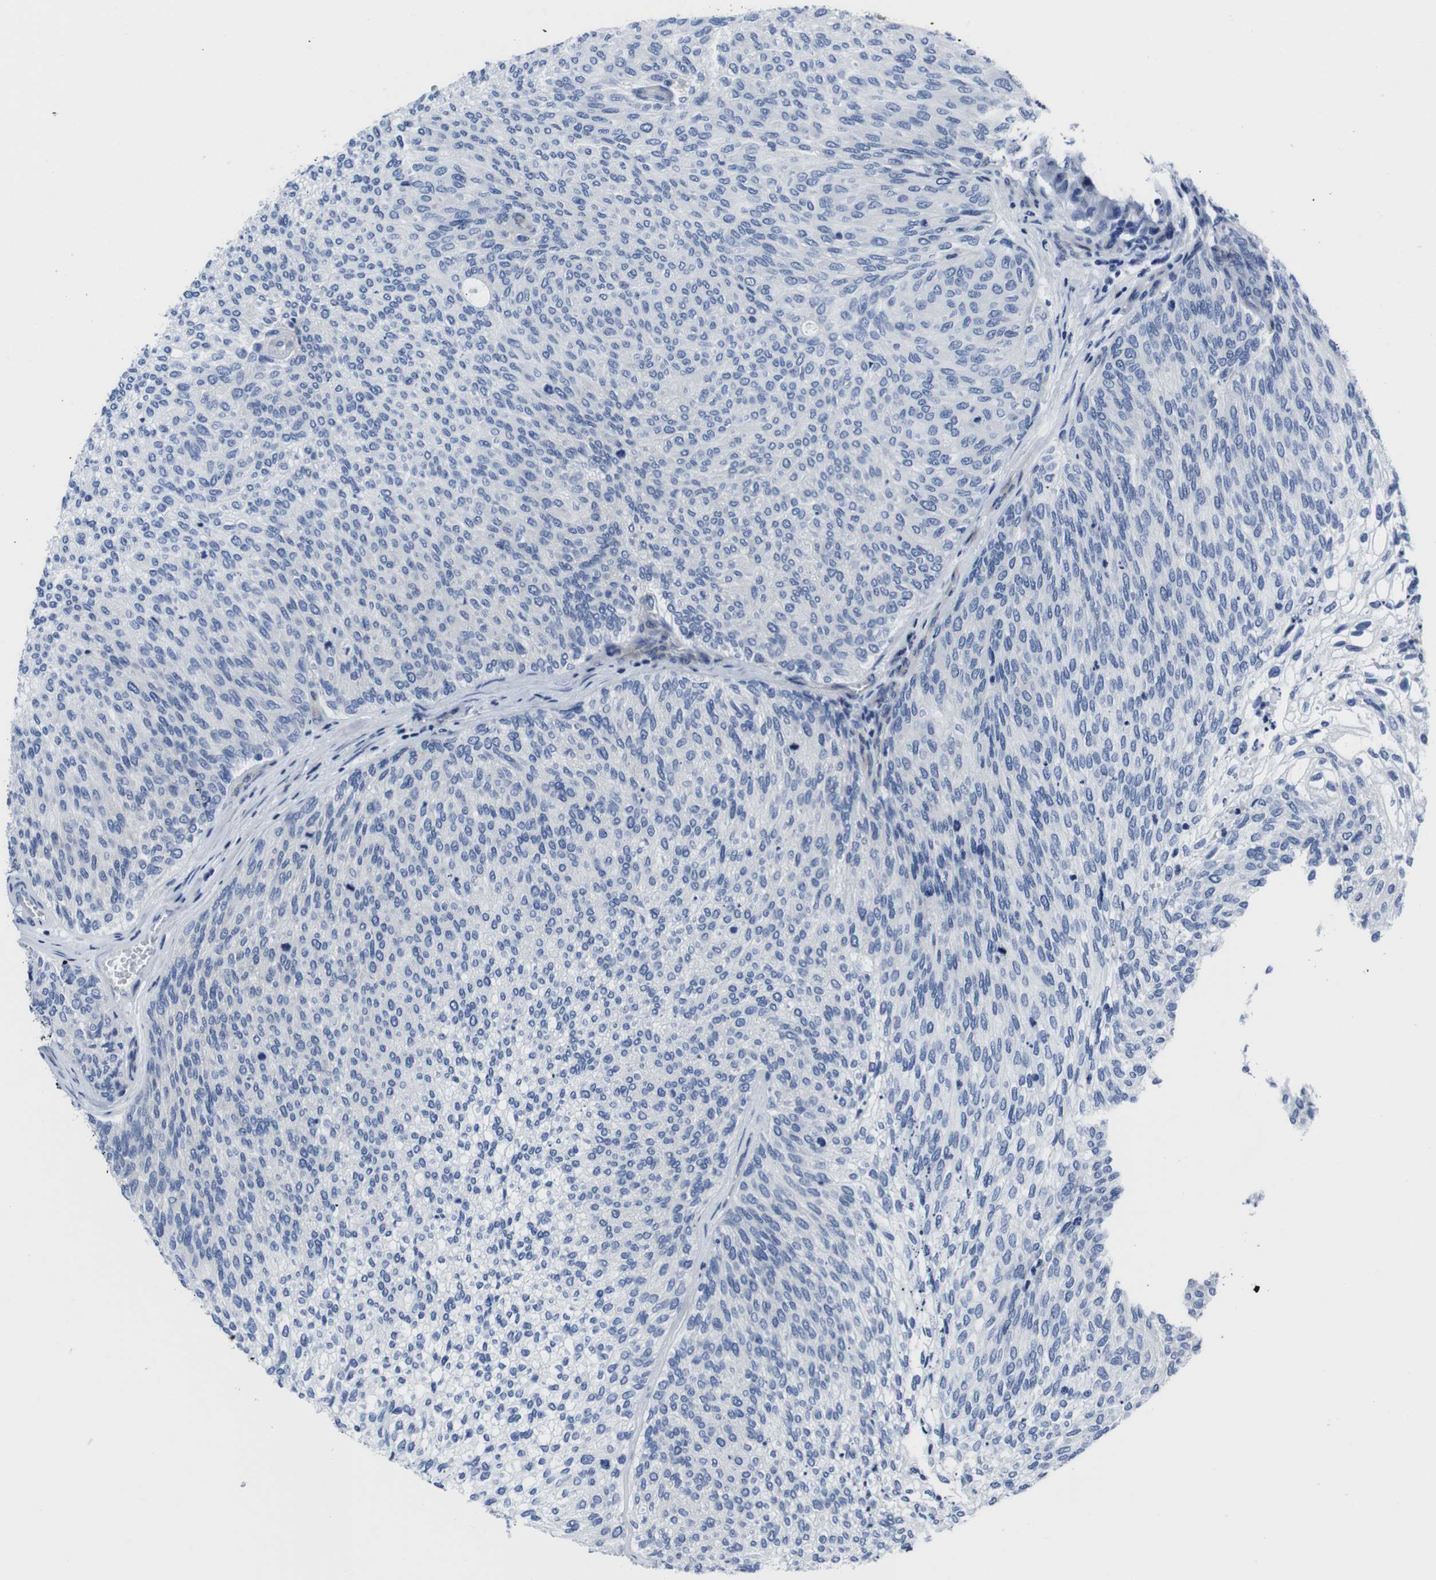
{"staining": {"intensity": "negative", "quantity": "none", "location": "none"}, "tissue": "urothelial cancer", "cell_type": "Tumor cells", "image_type": "cancer", "snomed": [{"axis": "morphology", "description": "Urothelial carcinoma, Low grade"}, {"axis": "topography", "description": "Urinary bladder"}], "caption": "This photomicrograph is of low-grade urothelial carcinoma stained with immunohistochemistry to label a protein in brown with the nuclei are counter-stained blue. There is no expression in tumor cells. The staining is performed using DAB (3,3'-diaminobenzidine) brown chromogen with nuclei counter-stained in using hematoxylin.", "gene": "EIF4A1", "patient": {"sex": "female", "age": 79}}